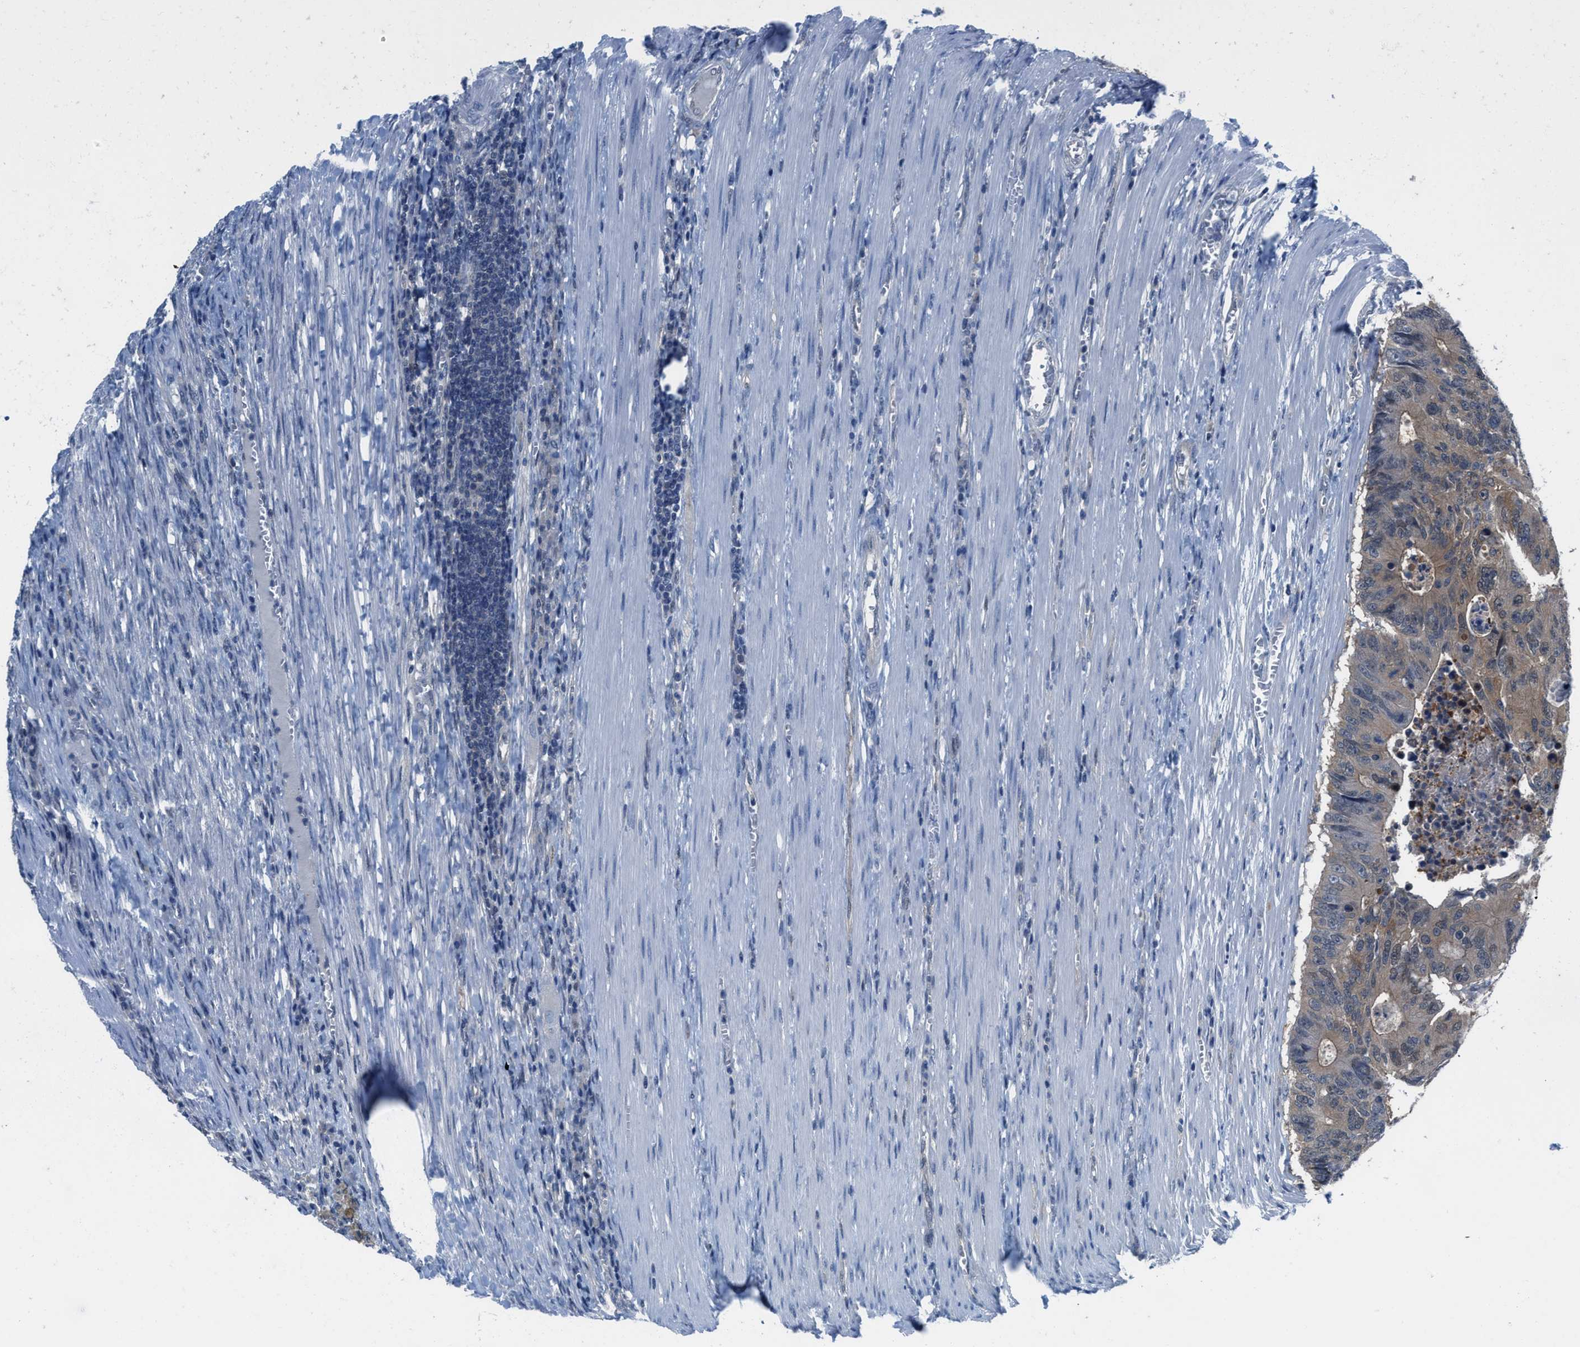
{"staining": {"intensity": "weak", "quantity": "<25%", "location": "cytoplasmic/membranous"}, "tissue": "colorectal cancer", "cell_type": "Tumor cells", "image_type": "cancer", "snomed": [{"axis": "morphology", "description": "Adenocarcinoma, NOS"}, {"axis": "topography", "description": "Colon"}], "caption": "Tumor cells show no significant positivity in colorectal adenocarcinoma. (Brightfield microscopy of DAB (3,3'-diaminobenzidine) immunohistochemistry at high magnification).", "gene": "NUDT5", "patient": {"sex": "male", "age": 87}}